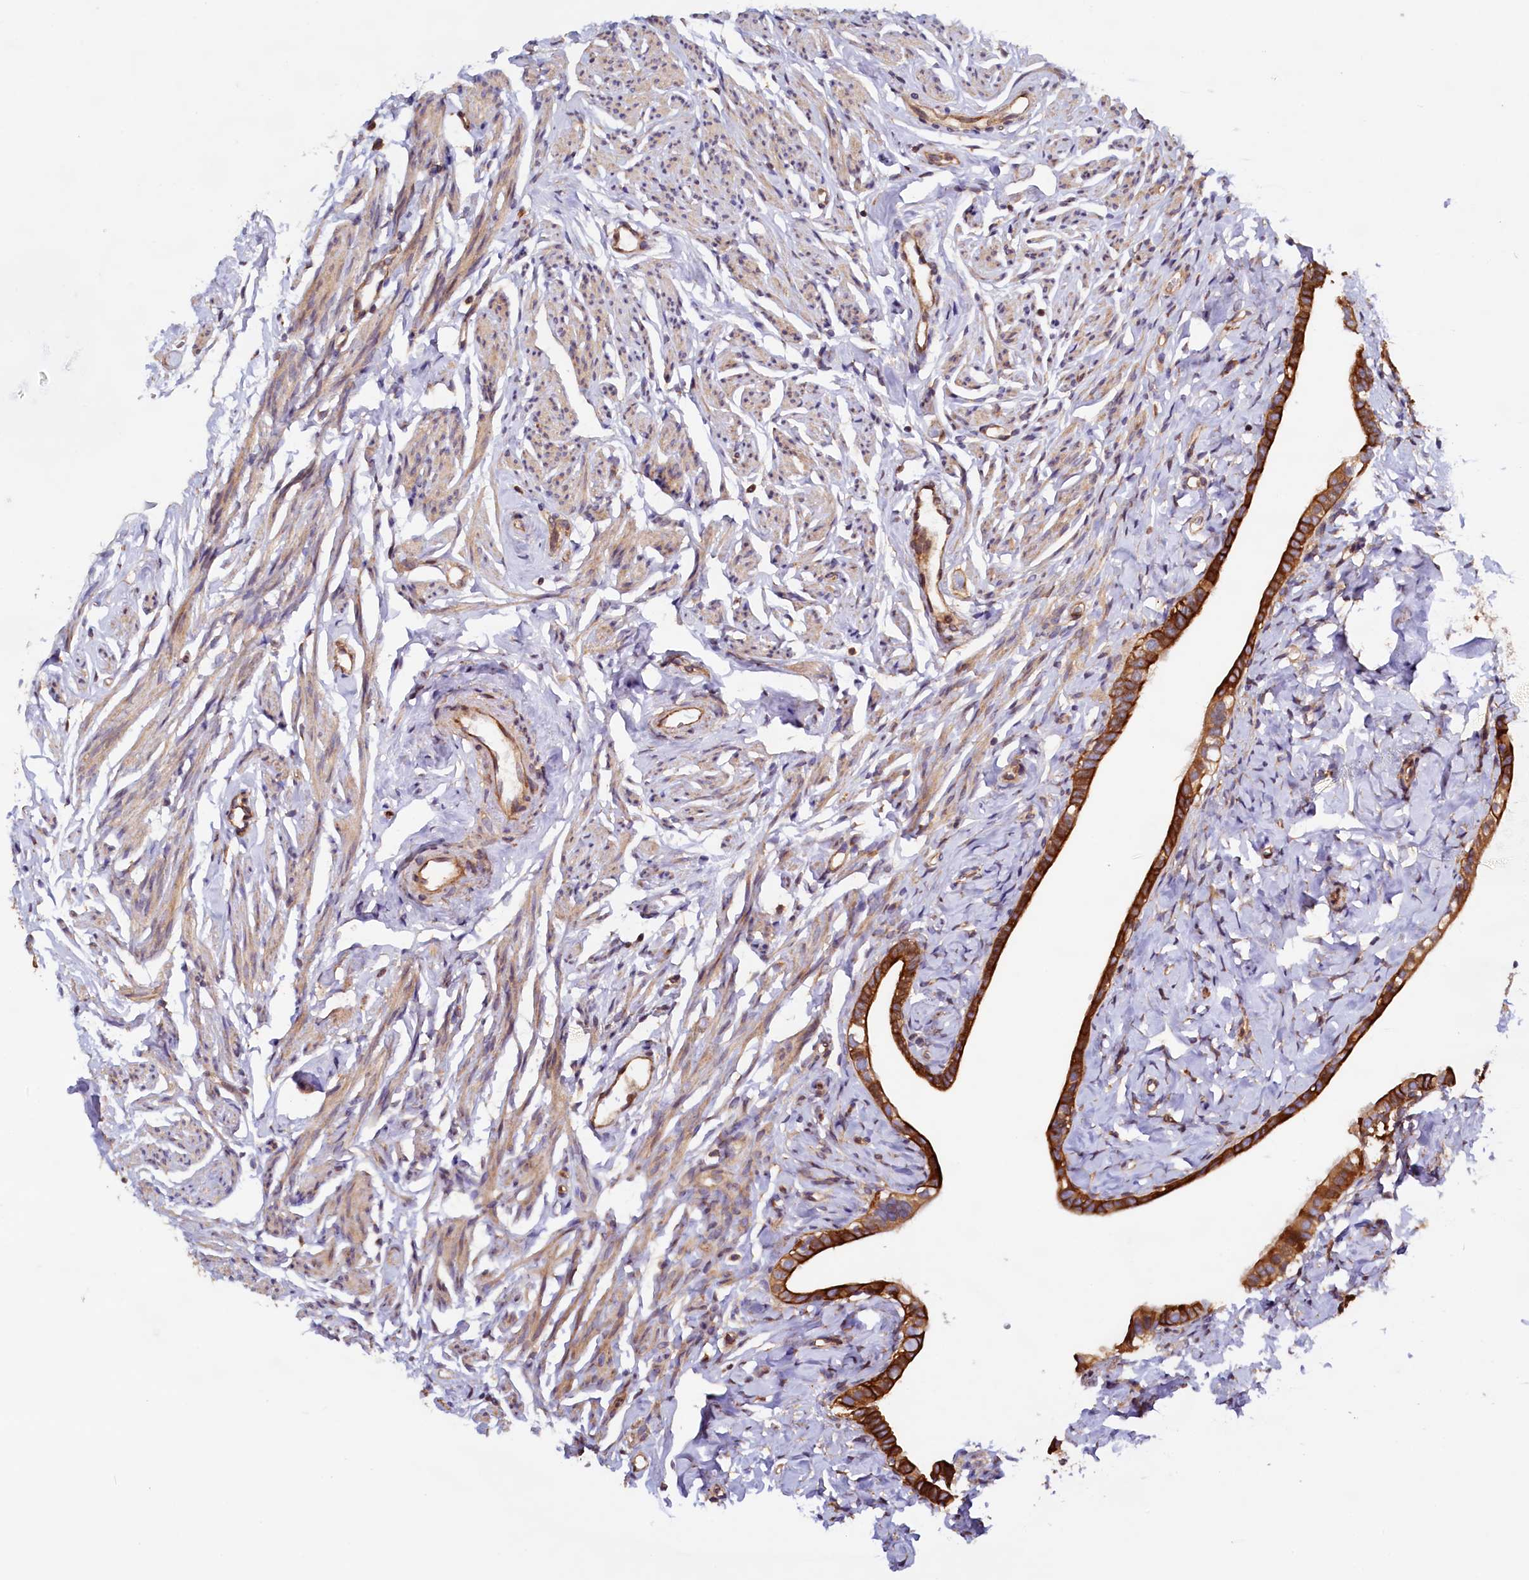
{"staining": {"intensity": "strong", "quantity": ">75%", "location": "cytoplasmic/membranous"}, "tissue": "fallopian tube", "cell_type": "Glandular cells", "image_type": "normal", "snomed": [{"axis": "morphology", "description": "Normal tissue, NOS"}, {"axis": "topography", "description": "Fallopian tube"}], "caption": "Strong cytoplasmic/membranous expression is seen in approximately >75% of glandular cells in unremarkable fallopian tube.", "gene": "ATXN2L", "patient": {"sex": "female", "age": 66}}